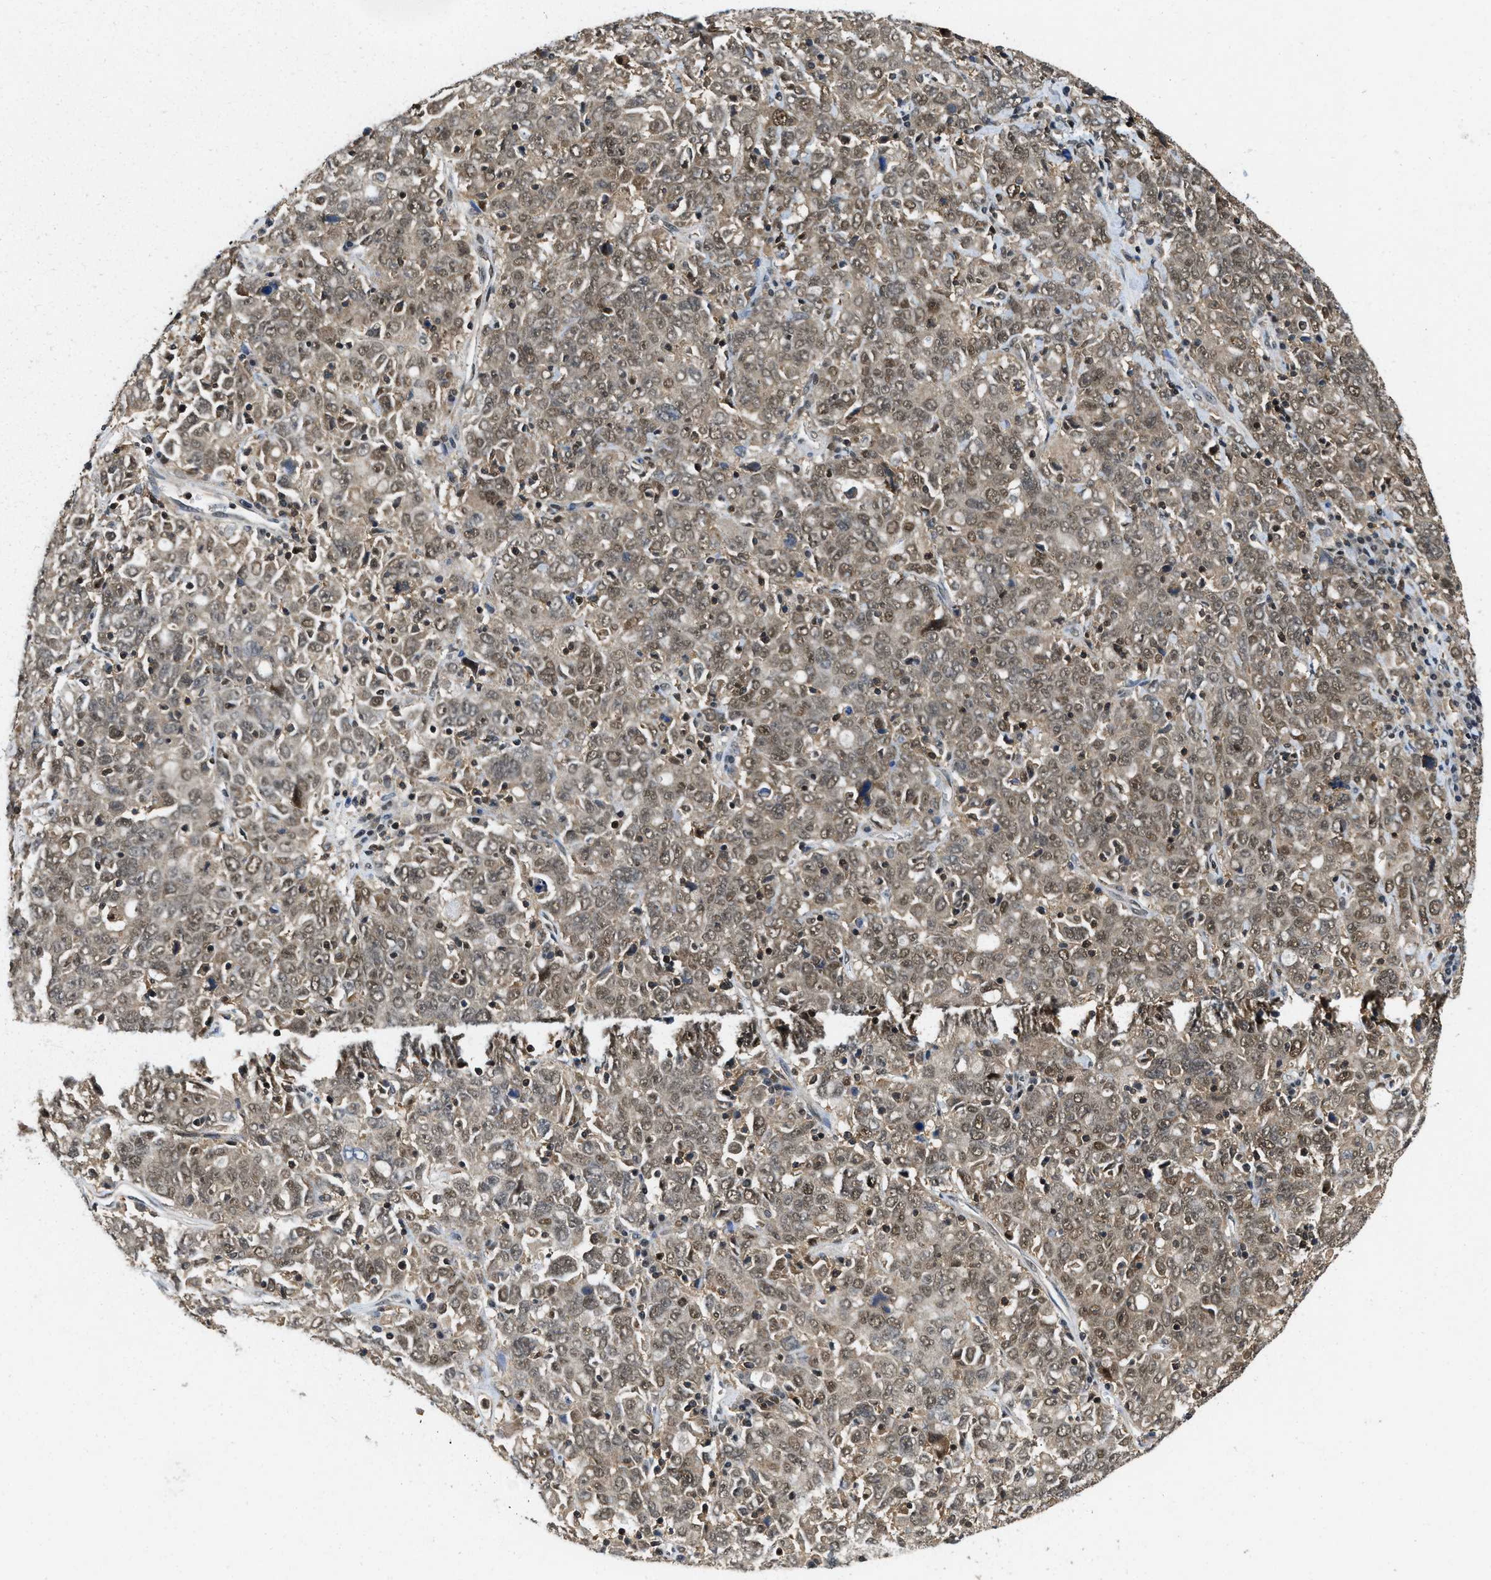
{"staining": {"intensity": "moderate", "quantity": ">75%", "location": "cytoplasmic/membranous,nuclear"}, "tissue": "ovarian cancer", "cell_type": "Tumor cells", "image_type": "cancer", "snomed": [{"axis": "morphology", "description": "Carcinoma, endometroid"}, {"axis": "topography", "description": "Ovary"}], "caption": "Brown immunohistochemical staining in human ovarian endometroid carcinoma displays moderate cytoplasmic/membranous and nuclear expression in about >75% of tumor cells. The staining was performed using DAB (3,3'-diaminobenzidine) to visualize the protein expression in brown, while the nuclei were stained in blue with hematoxylin (Magnification: 20x).", "gene": "ATF7IP", "patient": {"sex": "female", "age": 62}}